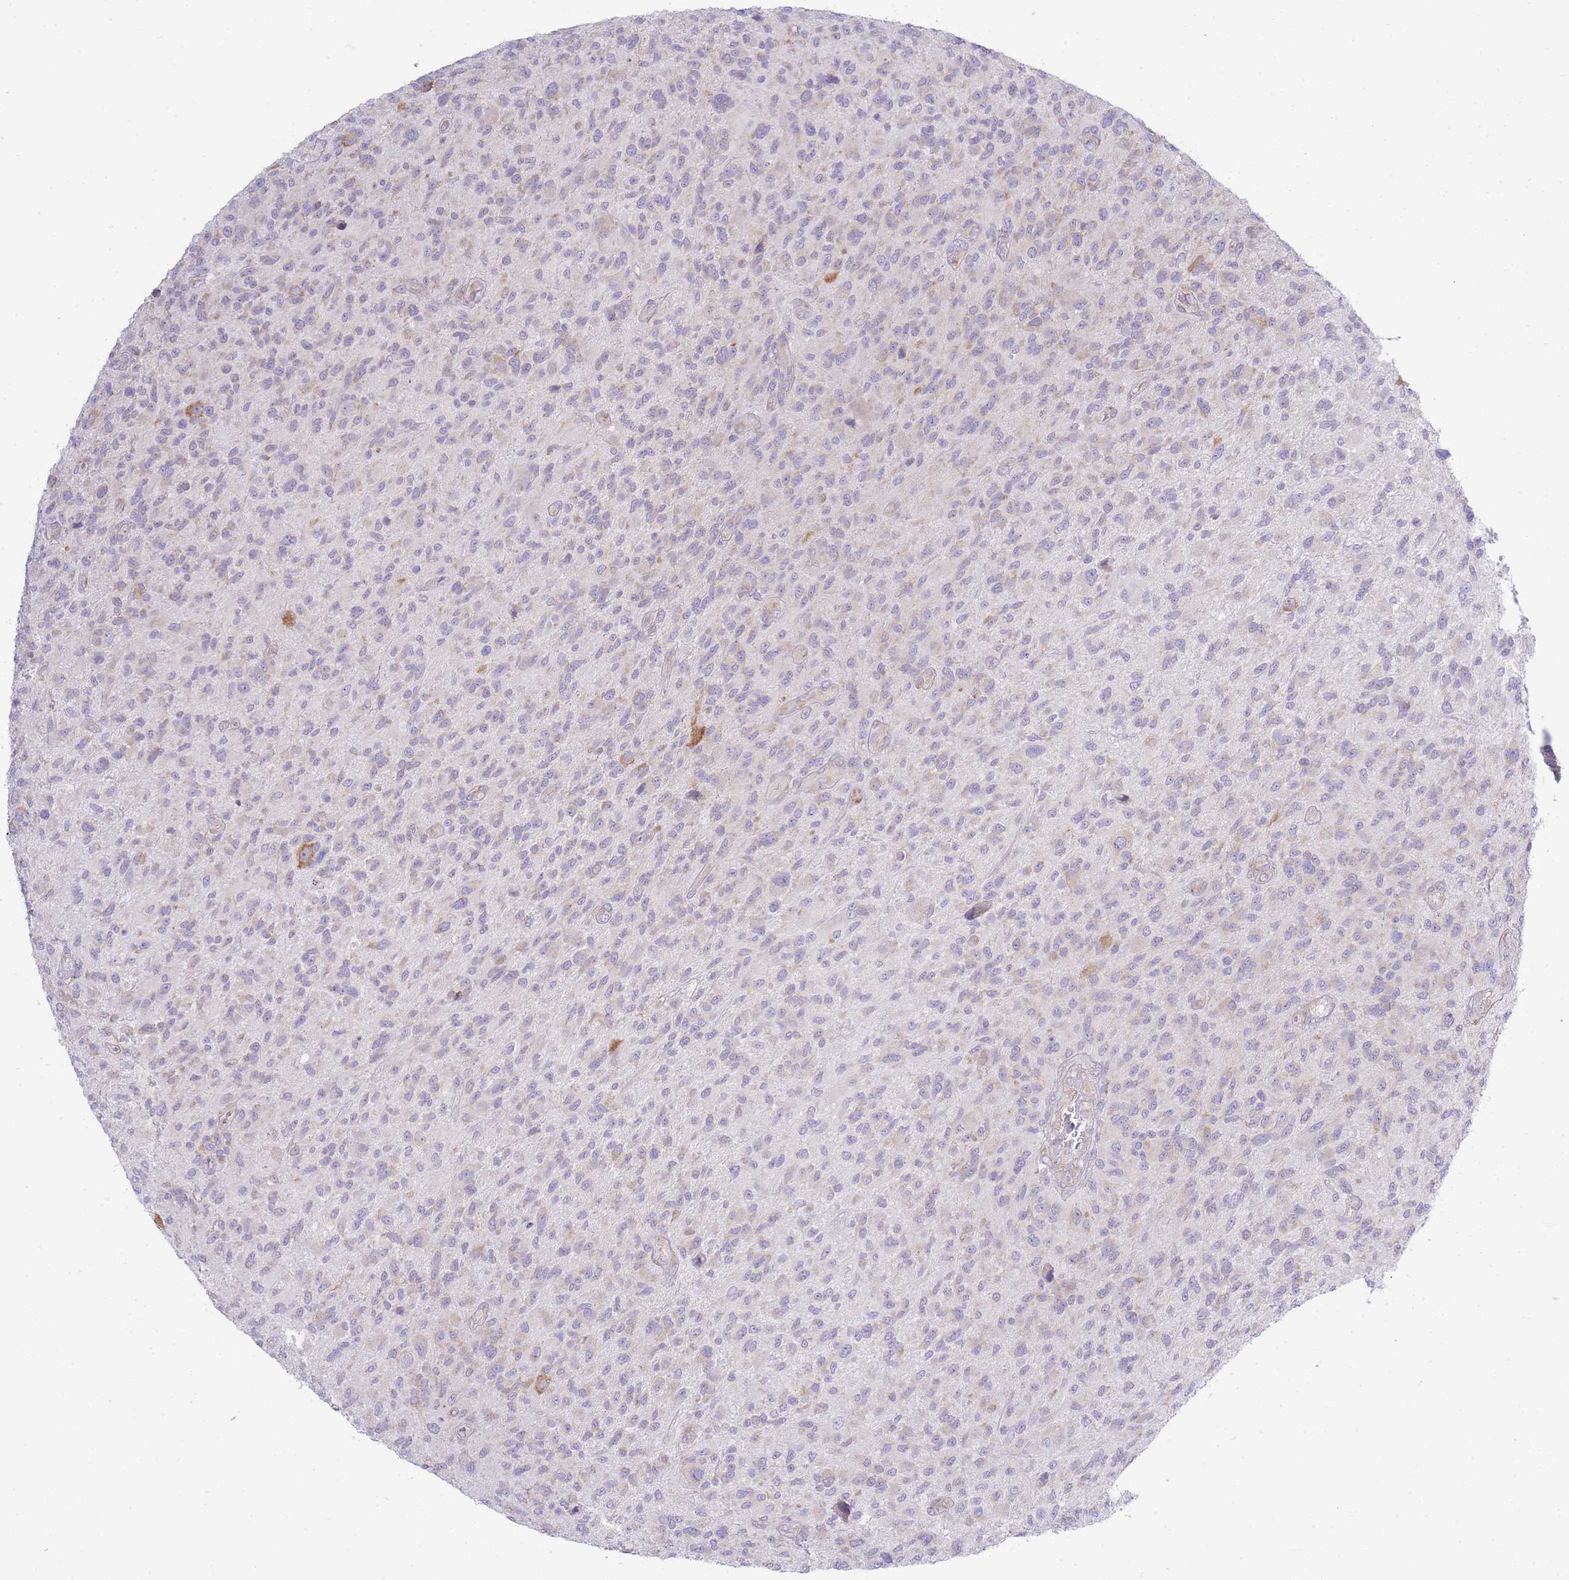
{"staining": {"intensity": "weak", "quantity": "<25%", "location": "cytoplasmic/membranous"}, "tissue": "glioma", "cell_type": "Tumor cells", "image_type": "cancer", "snomed": [{"axis": "morphology", "description": "Glioma, malignant, High grade"}, {"axis": "topography", "description": "Brain"}], "caption": "Histopathology image shows no protein staining in tumor cells of malignant glioma (high-grade) tissue. (Brightfield microscopy of DAB (3,3'-diaminobenzidine) IHC at high magnification).", "gene": "OR5L2", "patient": {"sex": "male", "age": 47}}